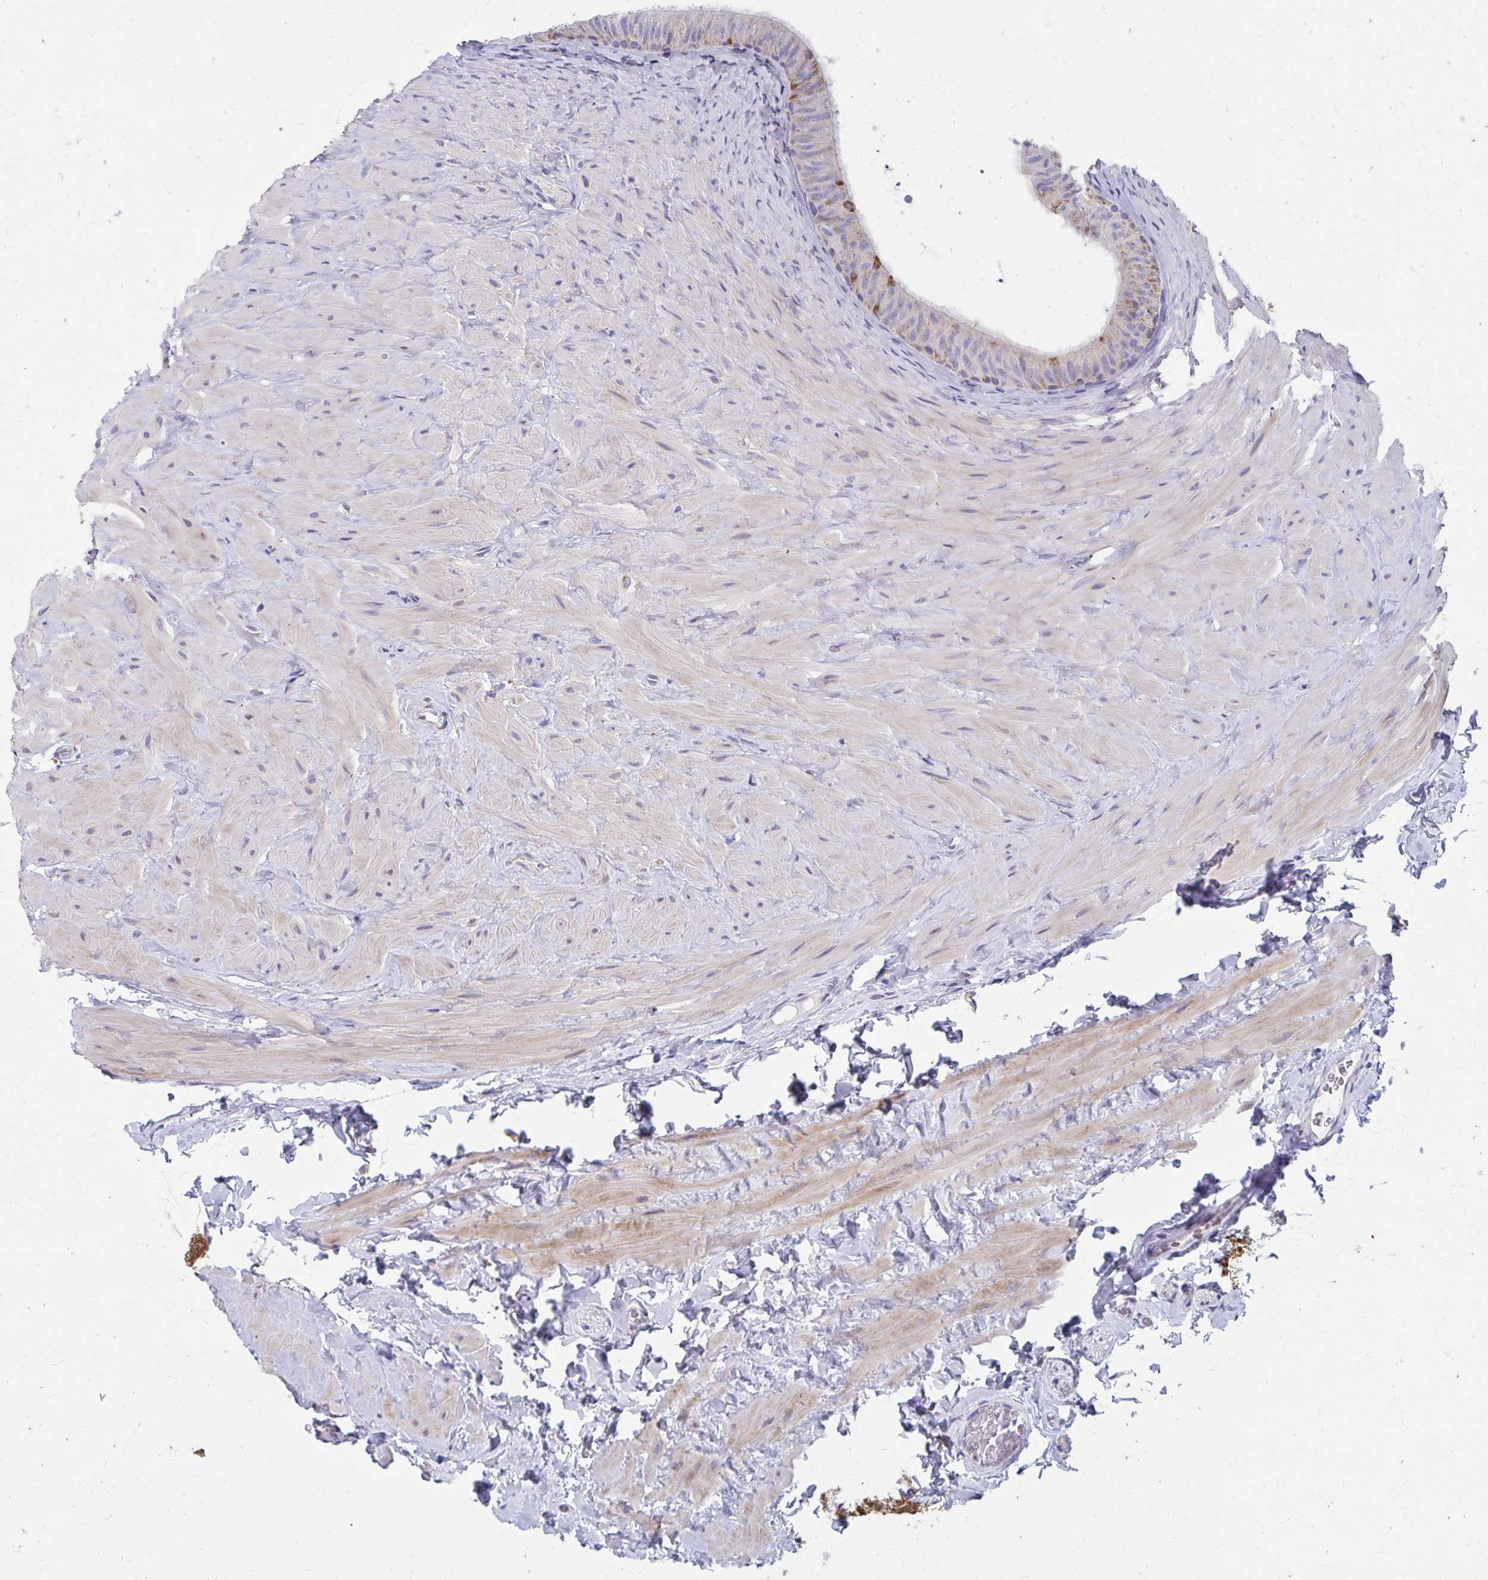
{"staining": {"intensity": "weak", "quantity": "25%-75%", "location": "cytoplasmic/membranous"}, "tissue": "epididymis", "cell_type": "Glandular cells", "image_type": "normal", "snomed": [{"axis": "morphology", "description": "Normal tissue, NOS"}, {"axis": "topography", "description": "Epididymis, spermatic cord, NOS"}, {"axis": "topography", "description": "Epididymis"}], "caption": "Unremarkable epididymis was stained to show a protein in brown. There is low levels of weak cytoplasmic/membranous positivity in approximately 25%-75% of glandular cells.", "gene": "RCC1L", "patient": {"sex": "male", "age": 31}}